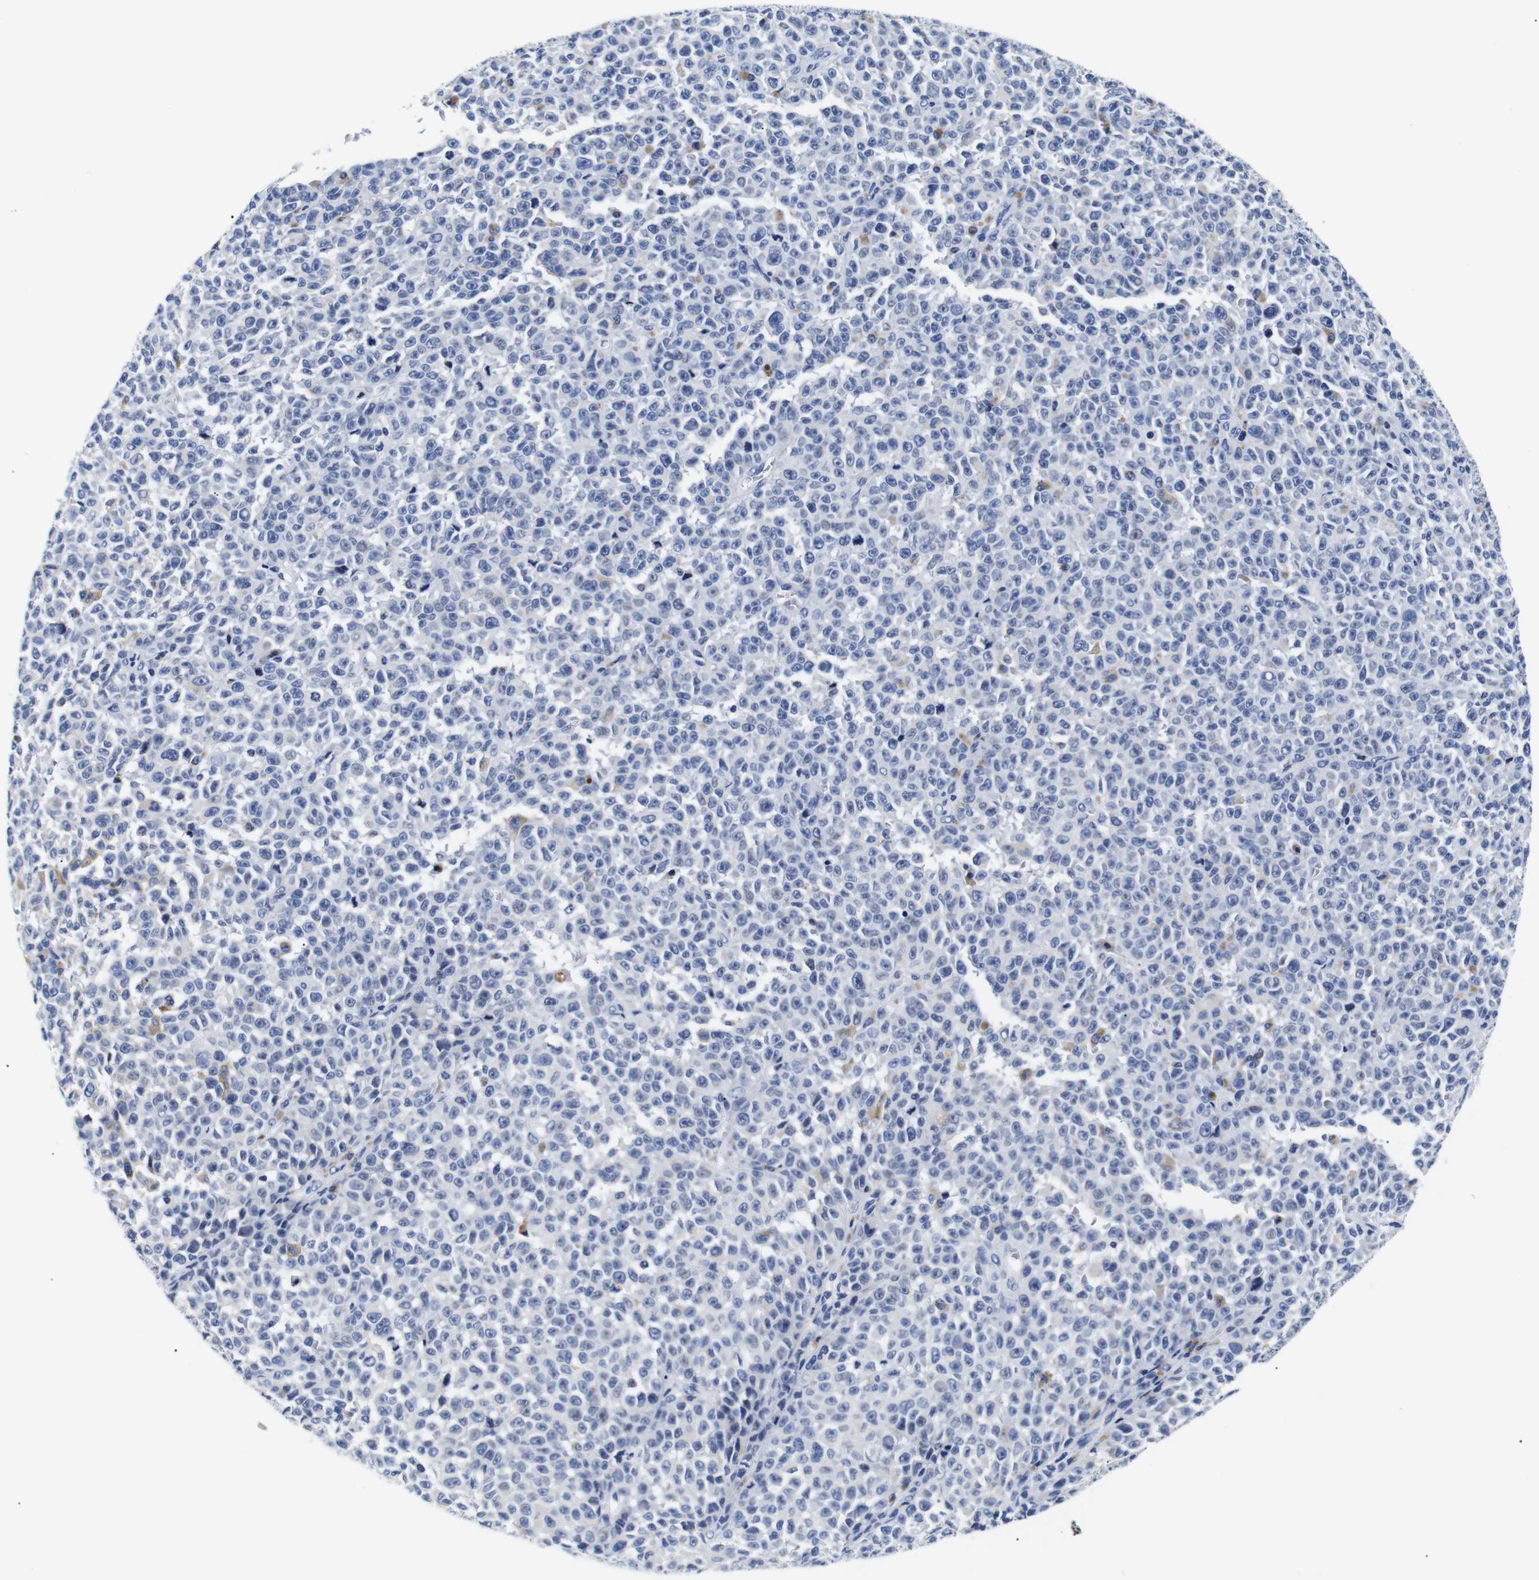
{"staining": {"intensity": "negative", "quantity": "none", "location": "none"}, "tissue": "melanoma", "cell_type": "Tumor cells", "image_type": "cancer", "snomed": [{"axis": "morphology", "description": "Malignant melanoma, NOS"}, {"axis": "topography", "description": "Skin"}], "caption": "The micrograph demonstrates no staining of tumor cells in melanoma. (DAB (3,3'-diaminobenzidine) immunohistochemistry (IHC), high magnification).", "gene": "GAP43", "patient": {"sex": "female", "age": 82}}